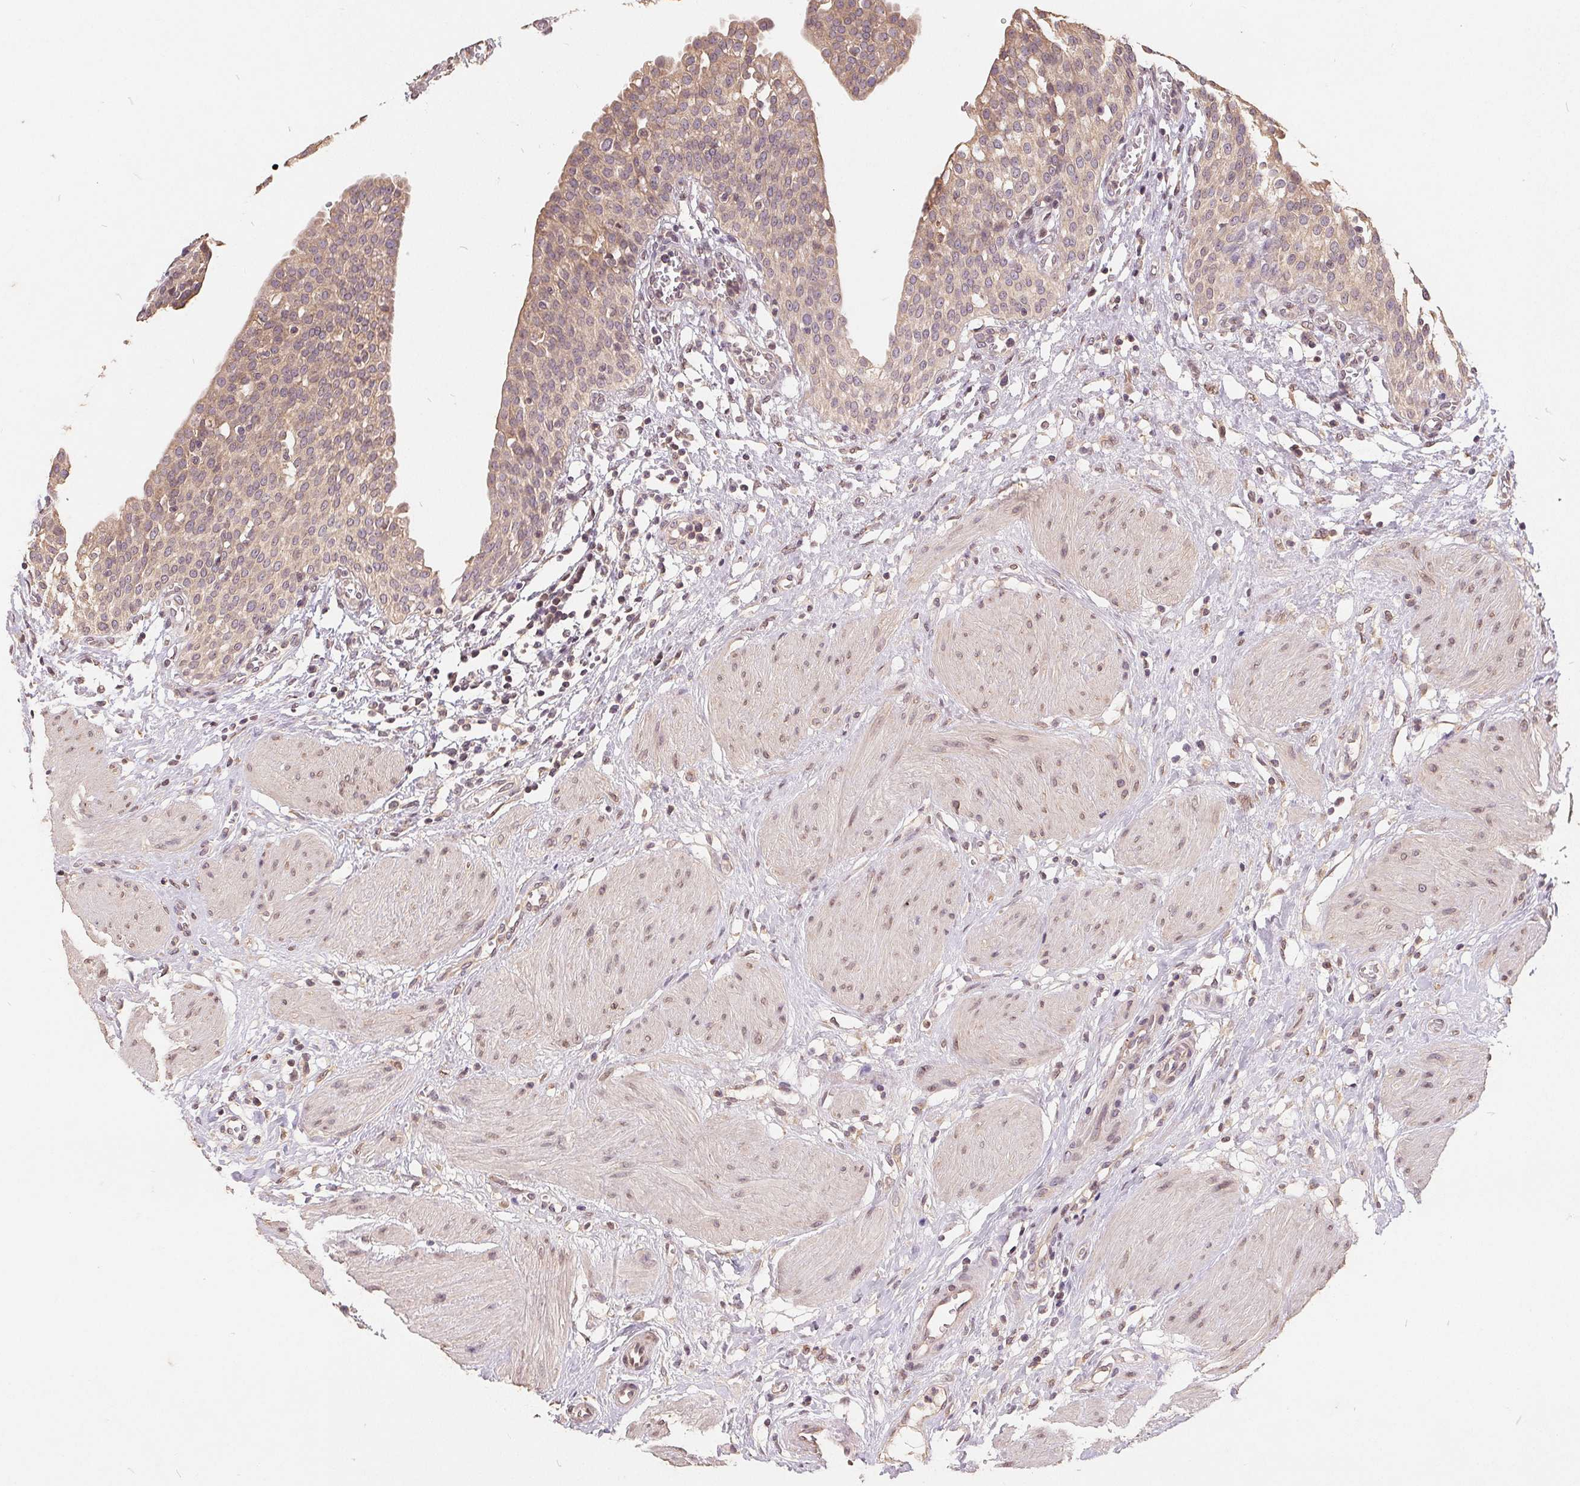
{"staining": {"intensity": "weak", "quantity": ">75%", "location": "cytoplasmic/membranous"}, "tissue": "urinary bladder", "cell_type": "Urothelial cells", "image_type": "normal", "snomed": [{"axis": "morphology", "description": "Normal tissue, NOS"}, {"axis": "topography", "description": "Urinary bladder"}], "caption": "Weak cytoplasmic/membranous staining is identified in approximately >75% of urothelial cells in benign urinary bladder.", "gene": "CDIPT", "patient": {"sex": "male", "age": 55}}